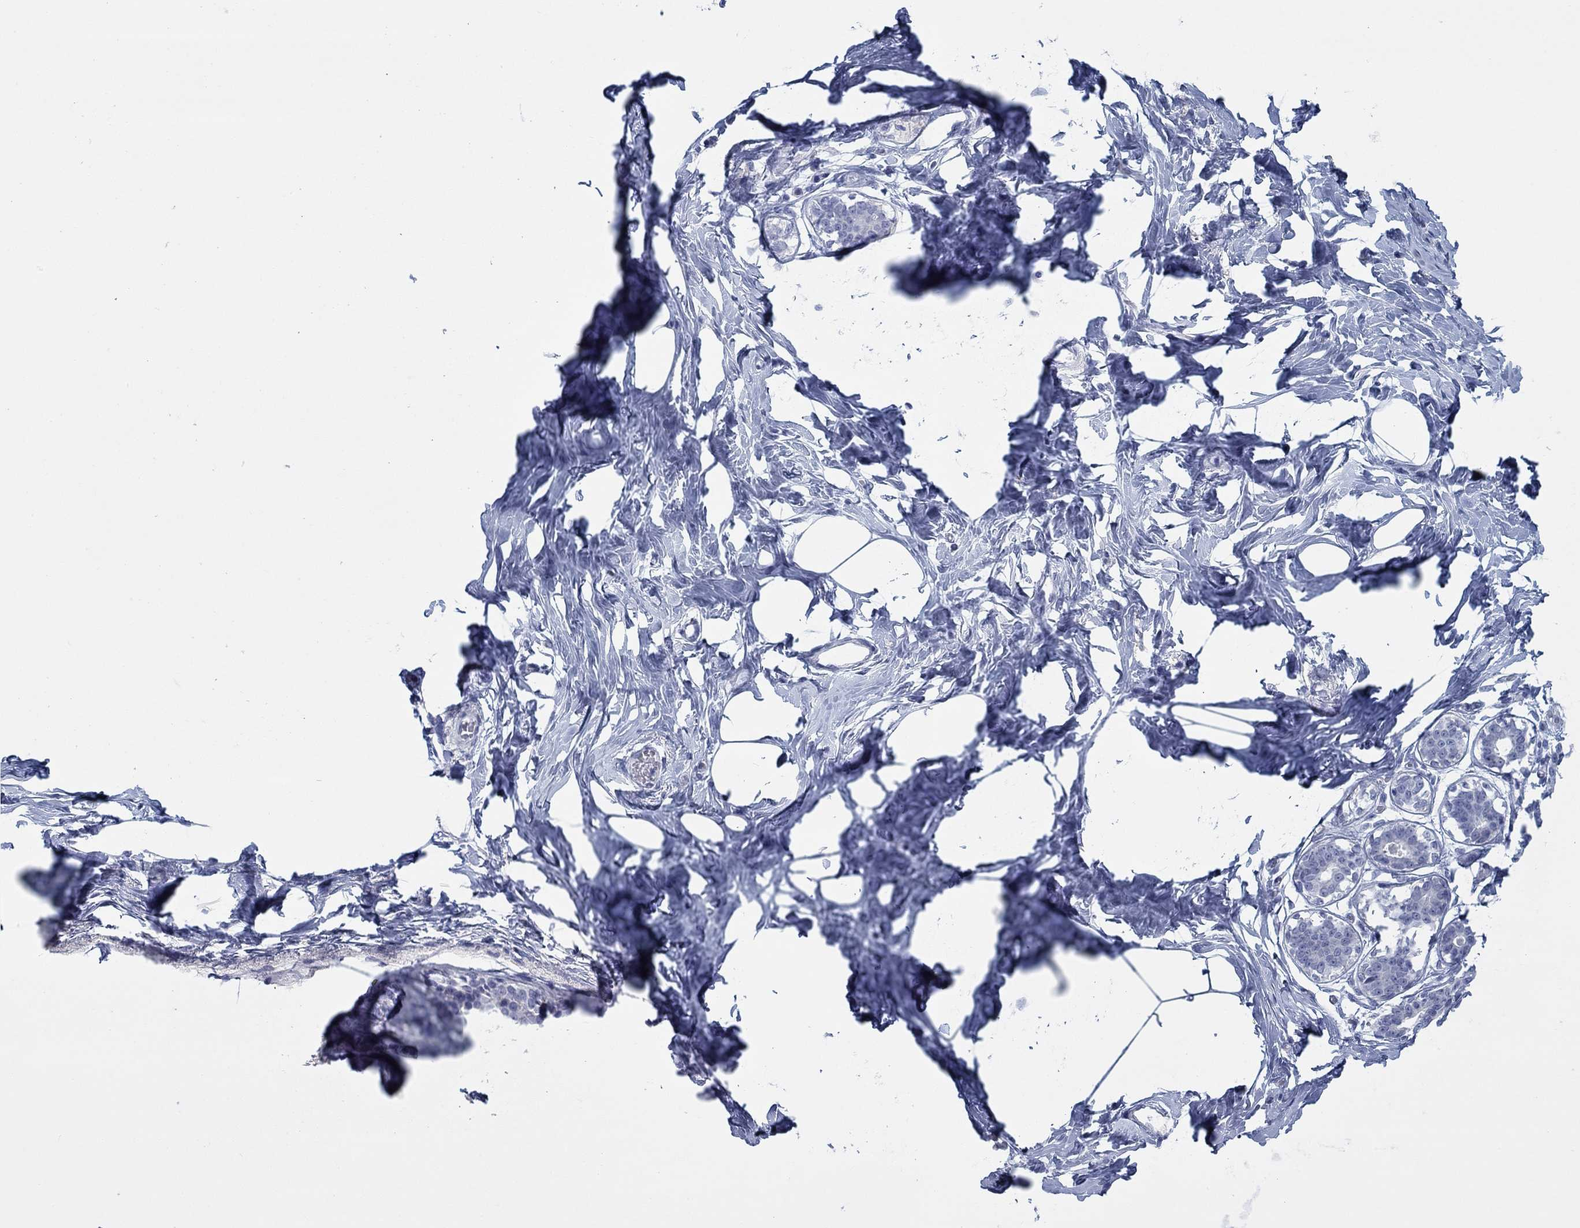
{"staining": {"intensity": "negative", "quantity": "none", "location": "none"}, "tissue": "breast", "cell_type": "Adipocytes", "image_type": "normal", "snomed": [{"axis": "morphology", "description": "Normal tissue, NOS"}, {"axis": "morphology", "description": "Lobular carcinoma, in situ"}, {"axis": "topography", "description": "Breast"}], "caption": "Immunohistochemical staining of unremarkable breast exhibits no significant staining in adipocytes. Brightfield microscopy of IHC stained with DAB (3,3'-diaminobenzidine) (brown) and hematoxylin (blue), captured at high magnification.", "gene": "DNAL1", "patient": {"sex": "female", "age": 35}}